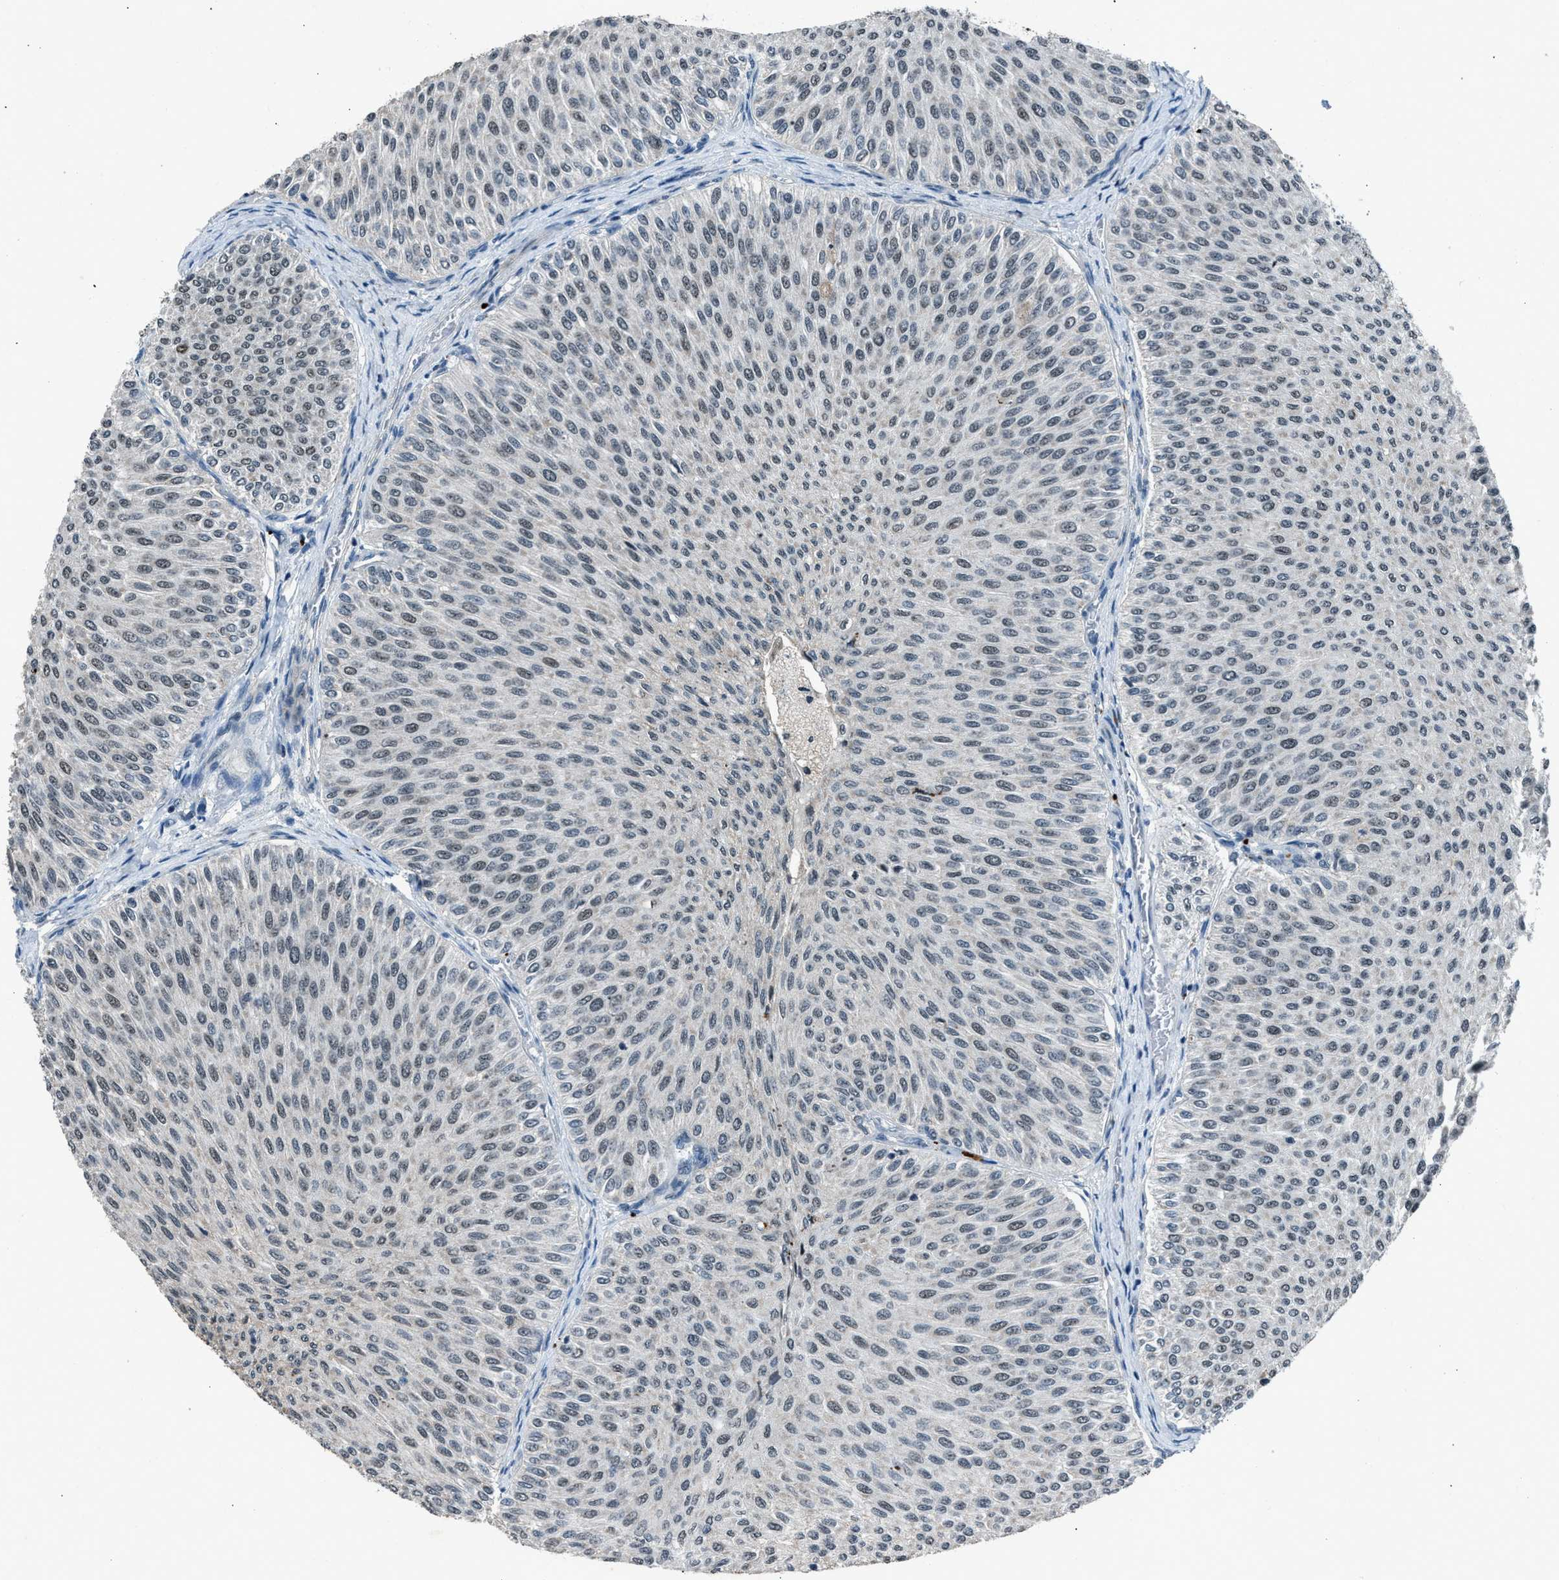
{"staining": {"intensity": "negative", "quantity": "none", "location": "none"}, "tissue": "urothelial cancer", "cell_type": "Tumor cells", "image_type": "cancer", "snomed": [{"axis": "morphology", "description": "Urothelial carcinoma, Low grade"}, {"axis": "topography", "description": "Urinary bladder"}], "caption": "The immunohistochemistry (IHC) photomicrograph has no significant expression in tumor cells of urothelial carcinoma (low-grade) tissue.", "gene": "ADCY1", "patient": {"sex": "male", "age": 78}}